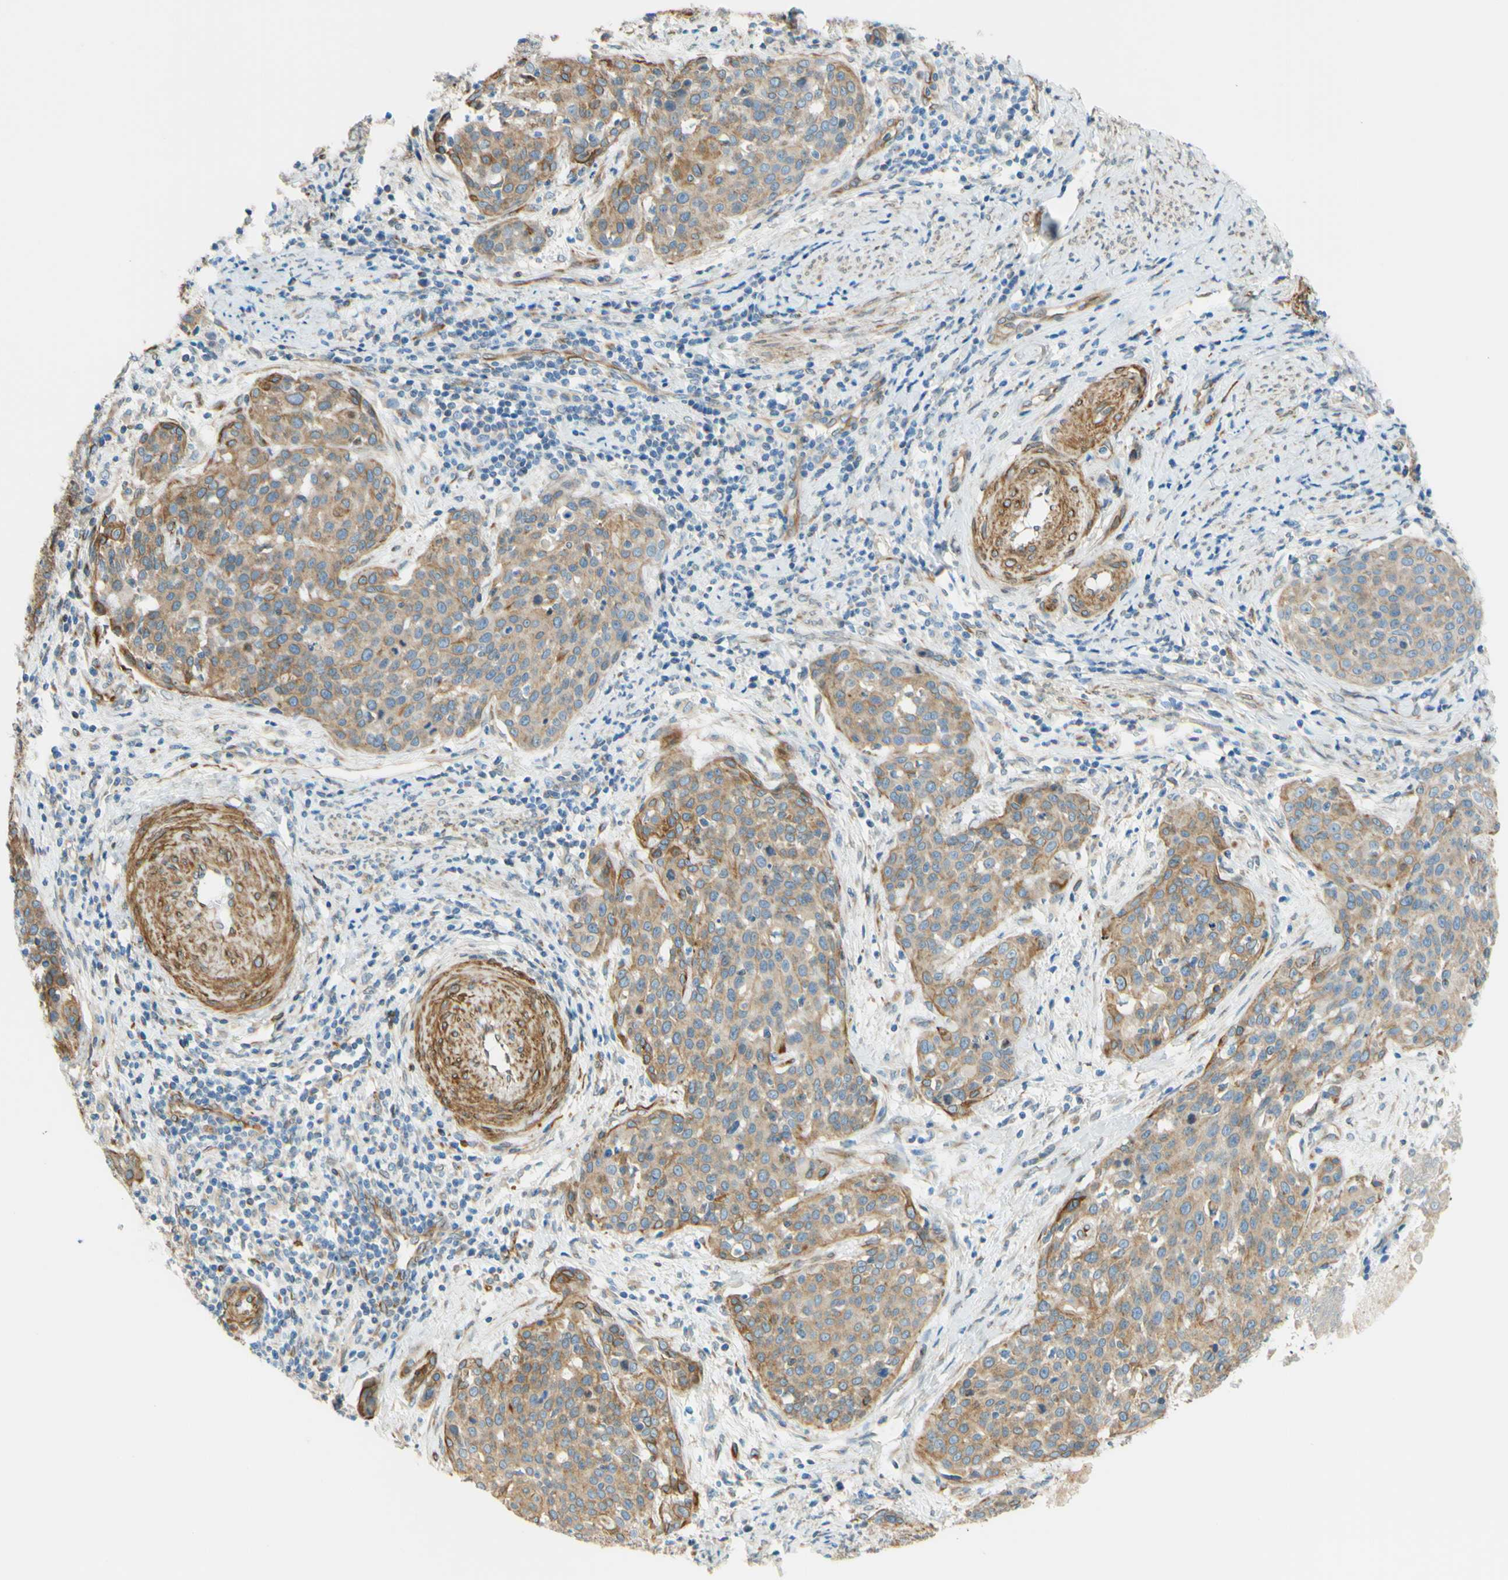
{"staining": {"intensity": "moderate", "quantity": "25%-75%", "location": "cytoplasmic/membranous"}, "tissue": "cervical cancer", "cell_type": "Tumor cells", "image_type": "cancer", "snomed": [{"axis": "morphology", "description": "Squamous cell carcinoma, NOS"}, {"axis": "topography", "description": "Cervix"}], "caption": "An image of cervical cancer stained for a protein exhibits moderate cytoplasmic/membranous brown staining in tumor cells.", "gene": "ENDOD1", "patient": {"sex": "female", "age": 38}}